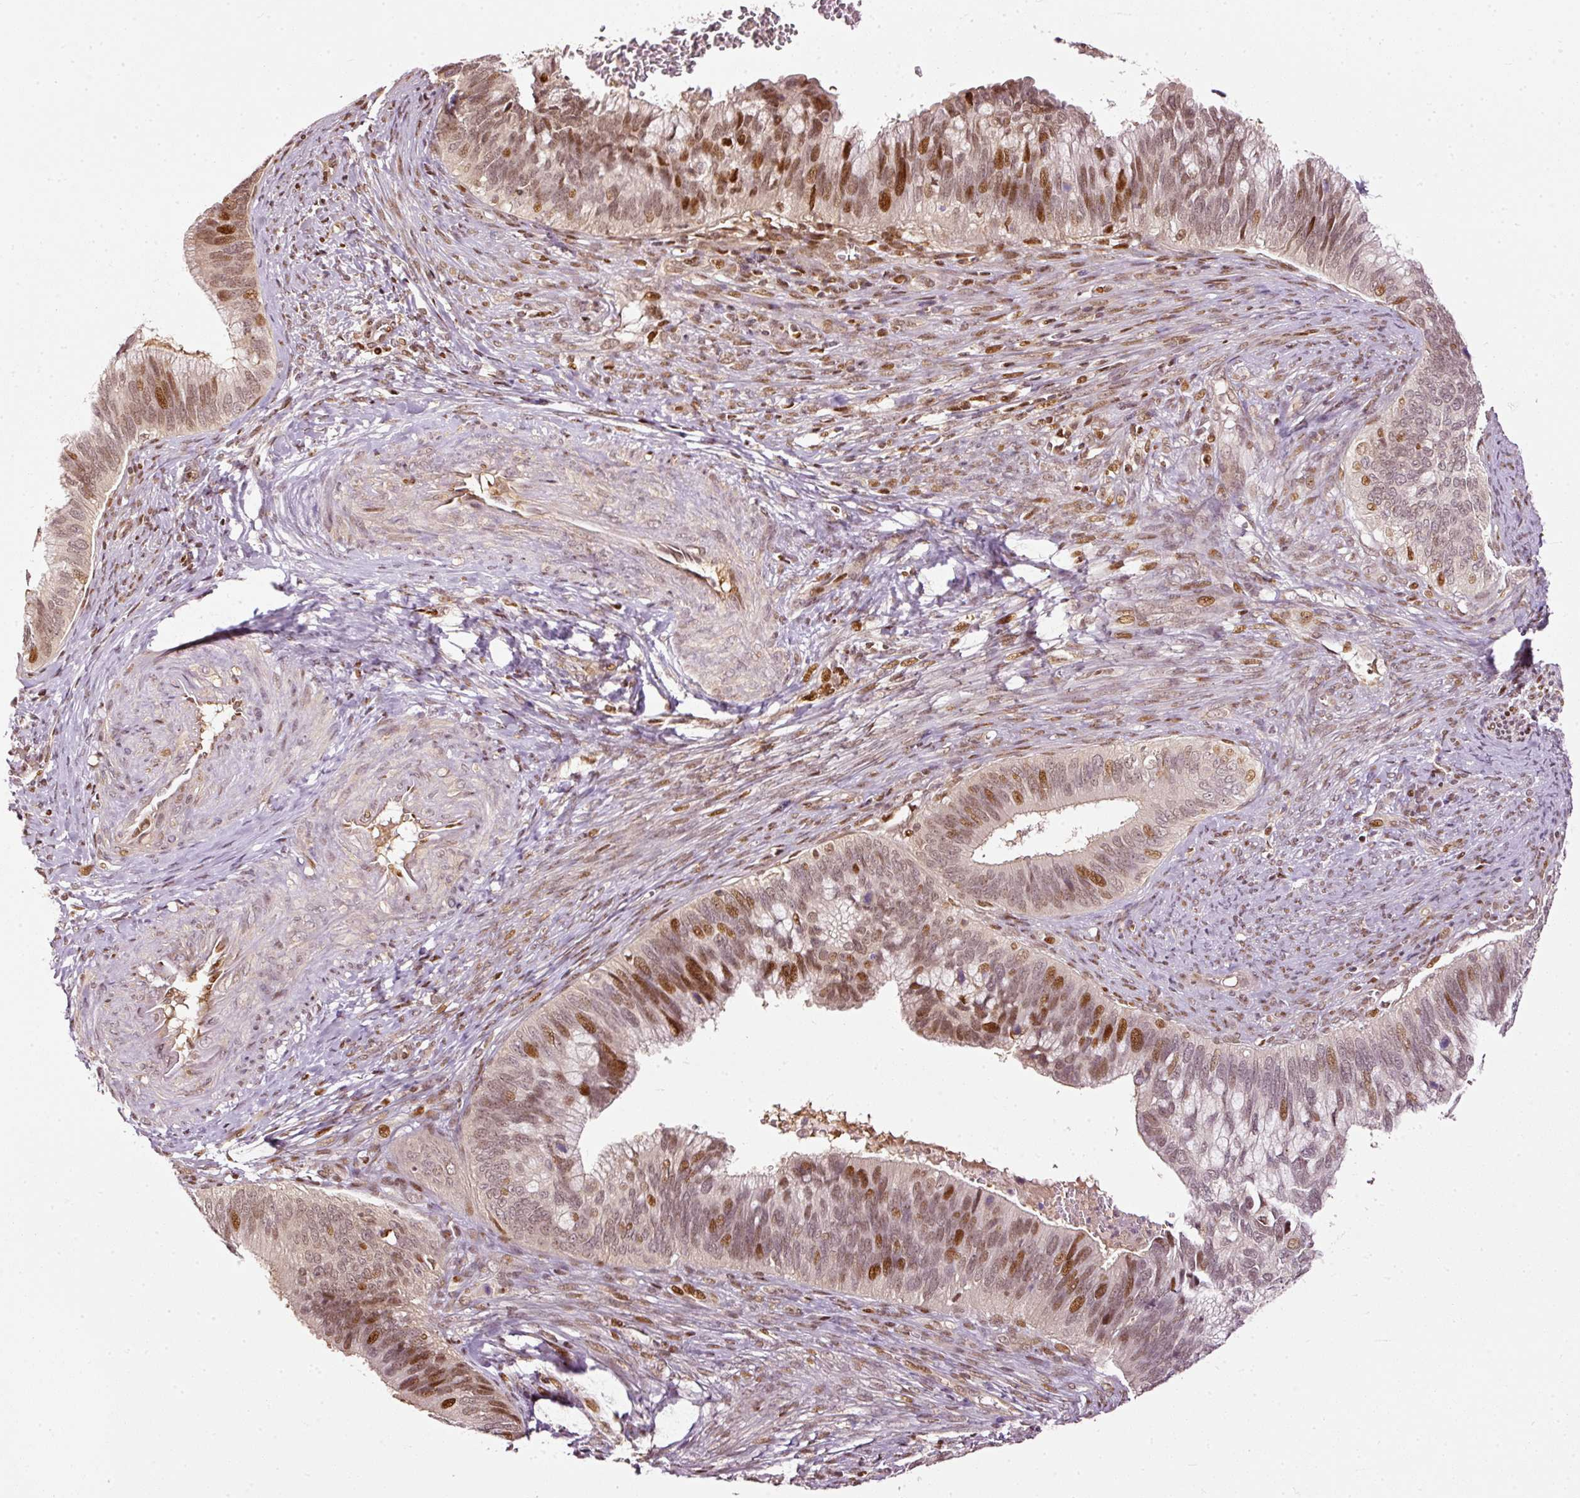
{"staining": {"intensity": "moderate", "quantity": ">75%", "location": "nuclear"}, "tissue": "cervical cancer", "cell_type": "Tumor cells", "image_type": "cancer", "snomed": [{"axis": "morphology", "description": "Adenocarcinoma, NOS"}, {"axis": "topography", "description": "Cervix"}], "caption": "A medium amount of moderate nuclear expression is seen in about >75% of tumor cells in cervical cancer tissue. (IHC, brightfield microscopy, high magnification).", "gene": "ZNF778", "patient": {"sex": "female", "age": 42}}